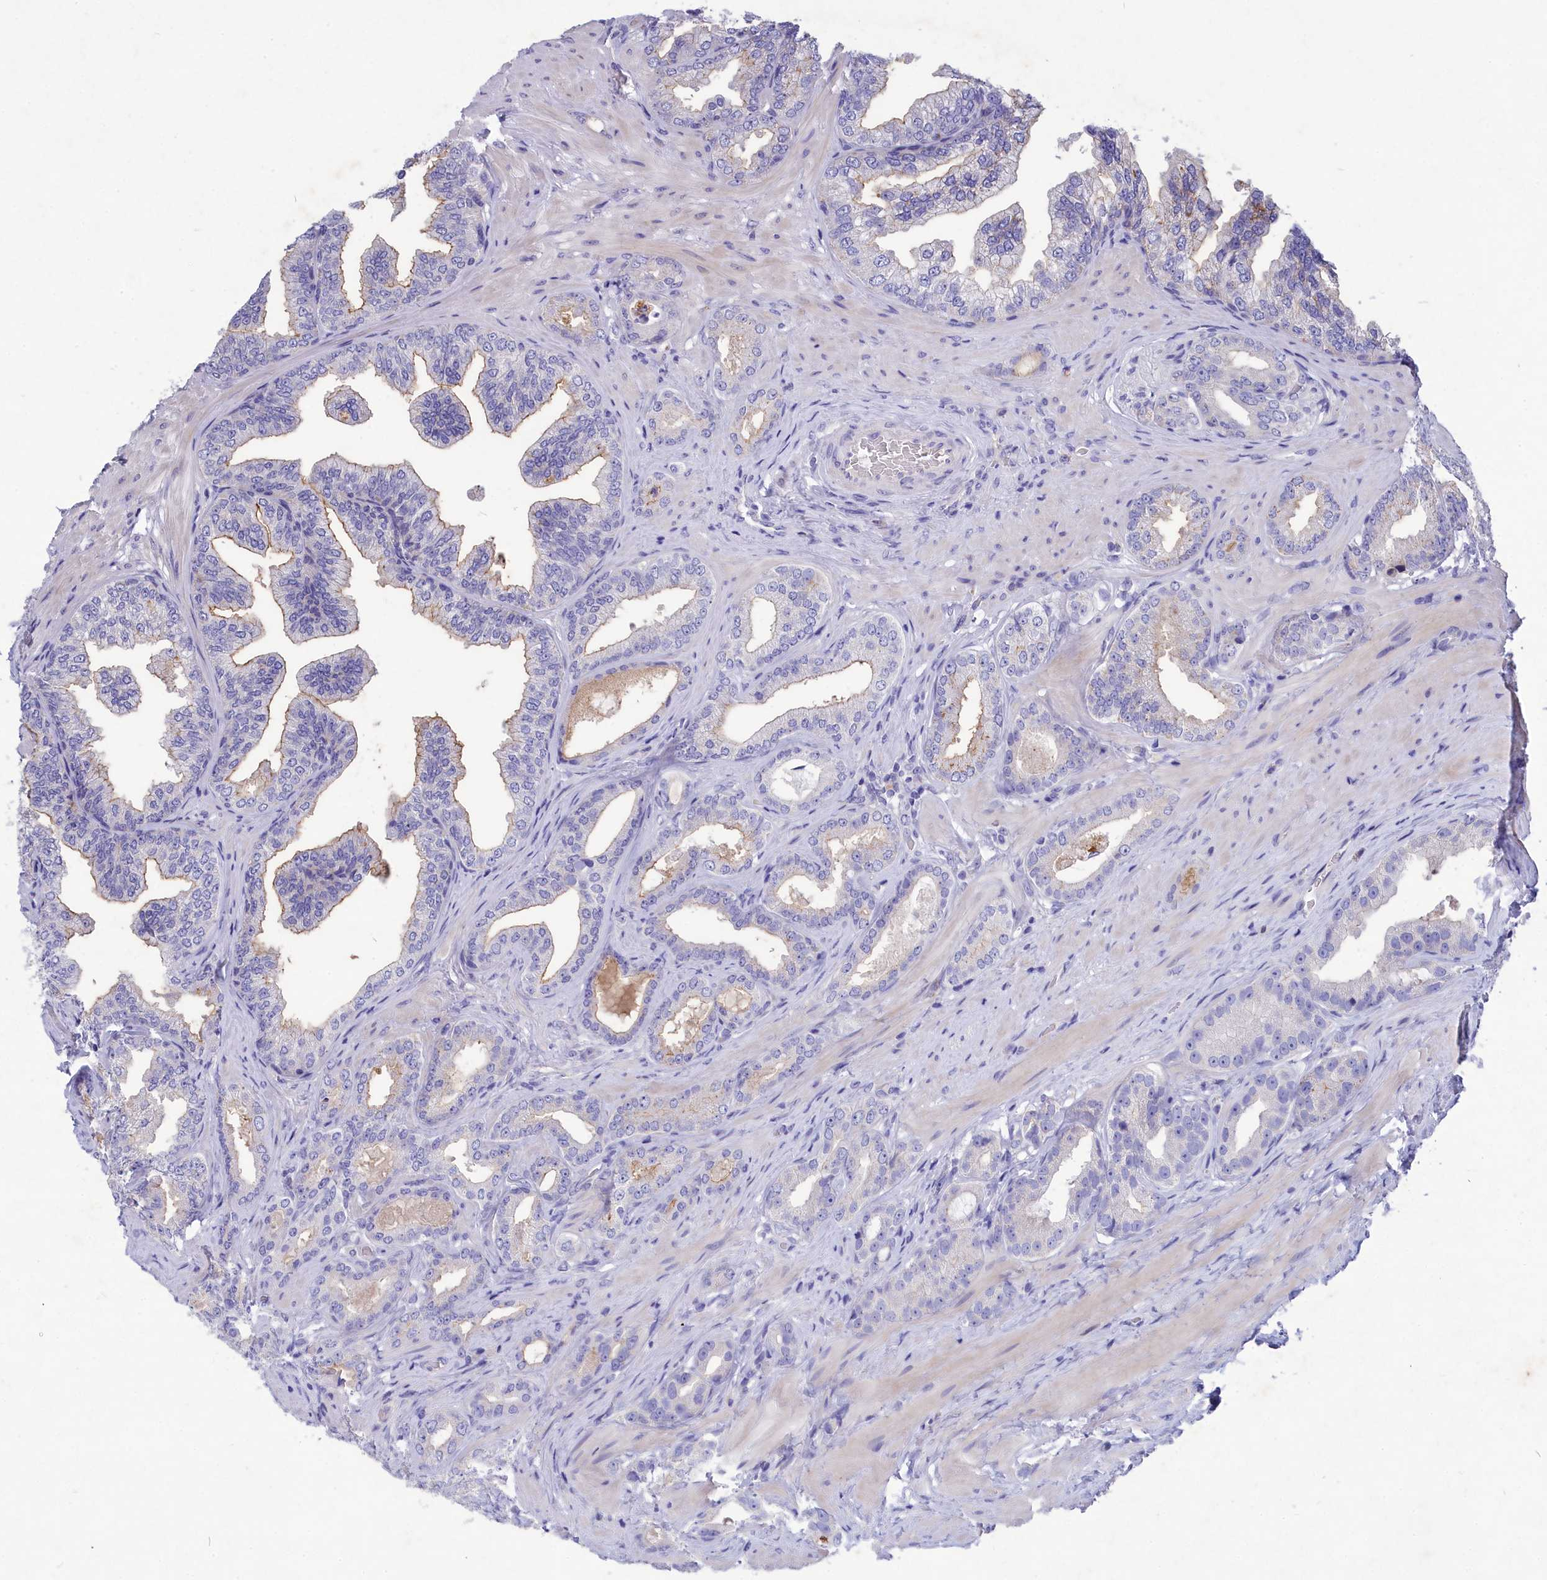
{"staining": {"intensity": "negative", "quantity": "none", "location": "none"}, "tissue": "prostate cancer", "cell_type": "Tumor cells", "image_type": "cancer", "snomed": [{"axis": "morphology", "description": "Adenocarcinoma, Low grade"}, {"axis": "topography", "description": "Prostate"}], "caption": "Human adenocarcinoma (low-grade) (prostate) stained for a protein using IHC shows no staining in tumor cells.", "gene": "DEFB119", "patient": {"sex": "male", "age": 63}}